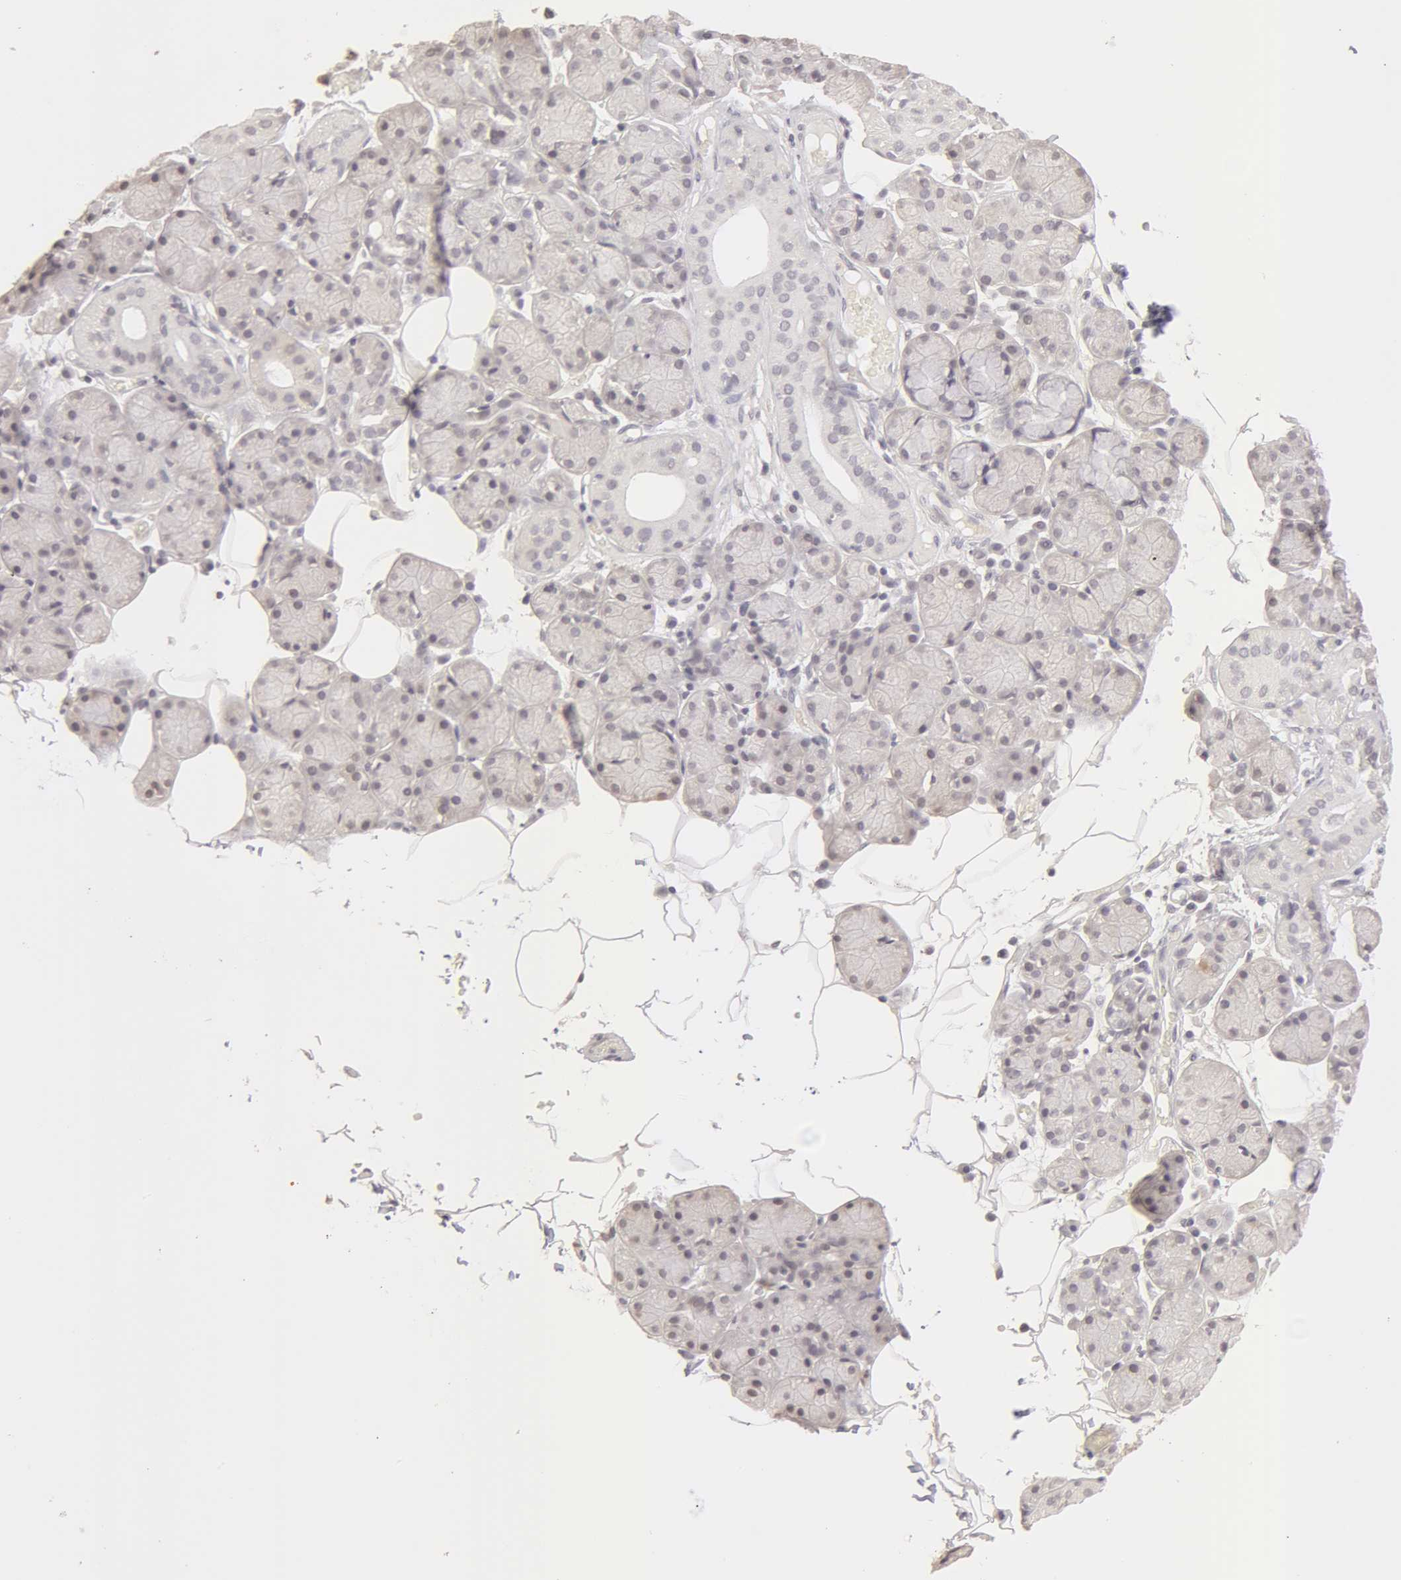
{"staining": {"intensity": "negative", "quantity": "none", "location": "none"}, "tissue": "salivary gland", "cell_type": "Glandular cells", "image_type": "normal", "snomed": [{"axis": "morphology", "description": "Normal tissue, NOS"}, {"axis": "topography", "description": "Salivary gland"}], "caption": "This is an IHC micrograph of unremarkable human salivary gland. There is no staining in glandular cells.", "gene": "ADAM10", "patient": {"sex": "male", "age": 54}}